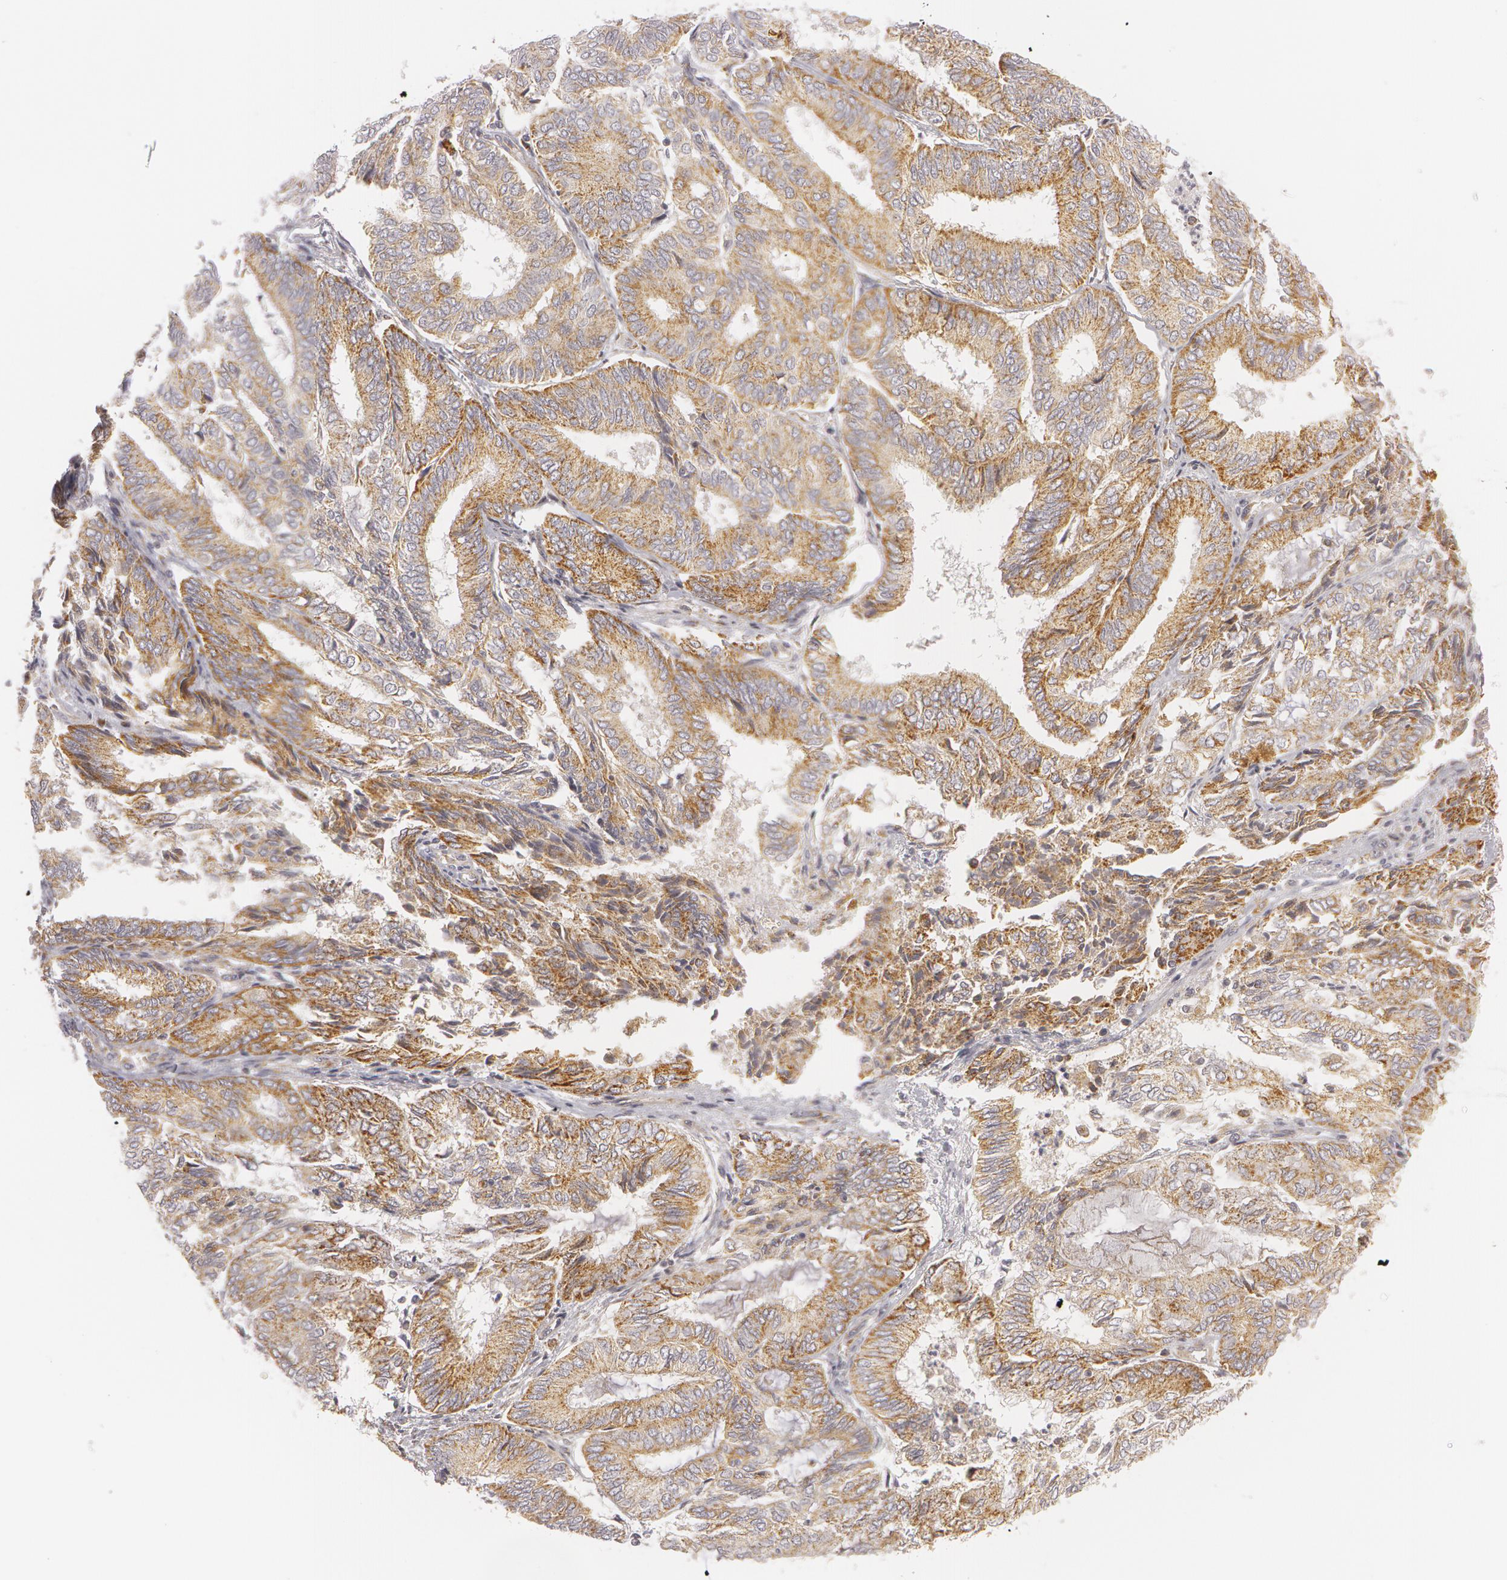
{"staining": {"intensity": "moderate", "quantity": ">75%", "location": "cytoplasmic/membranous"}, "tissue": "endometrial cancer", "cell_type": "Tumor cells", "image_type": "cancer", "snomed": [{"axis": "morphology", "description": "Adenocarcinoma, NOS"}, {"axis": "topography", "description": "Endometrium"}], "caption": "This image exhibits immunohistochemistry staining of adenocarcinoma (endometrial), with medium moderate cytoplasmic/membranous expression in approximately >75% of tumor cells.", "gene": "C7", "patient": {"sex": "female", "age": 59}}